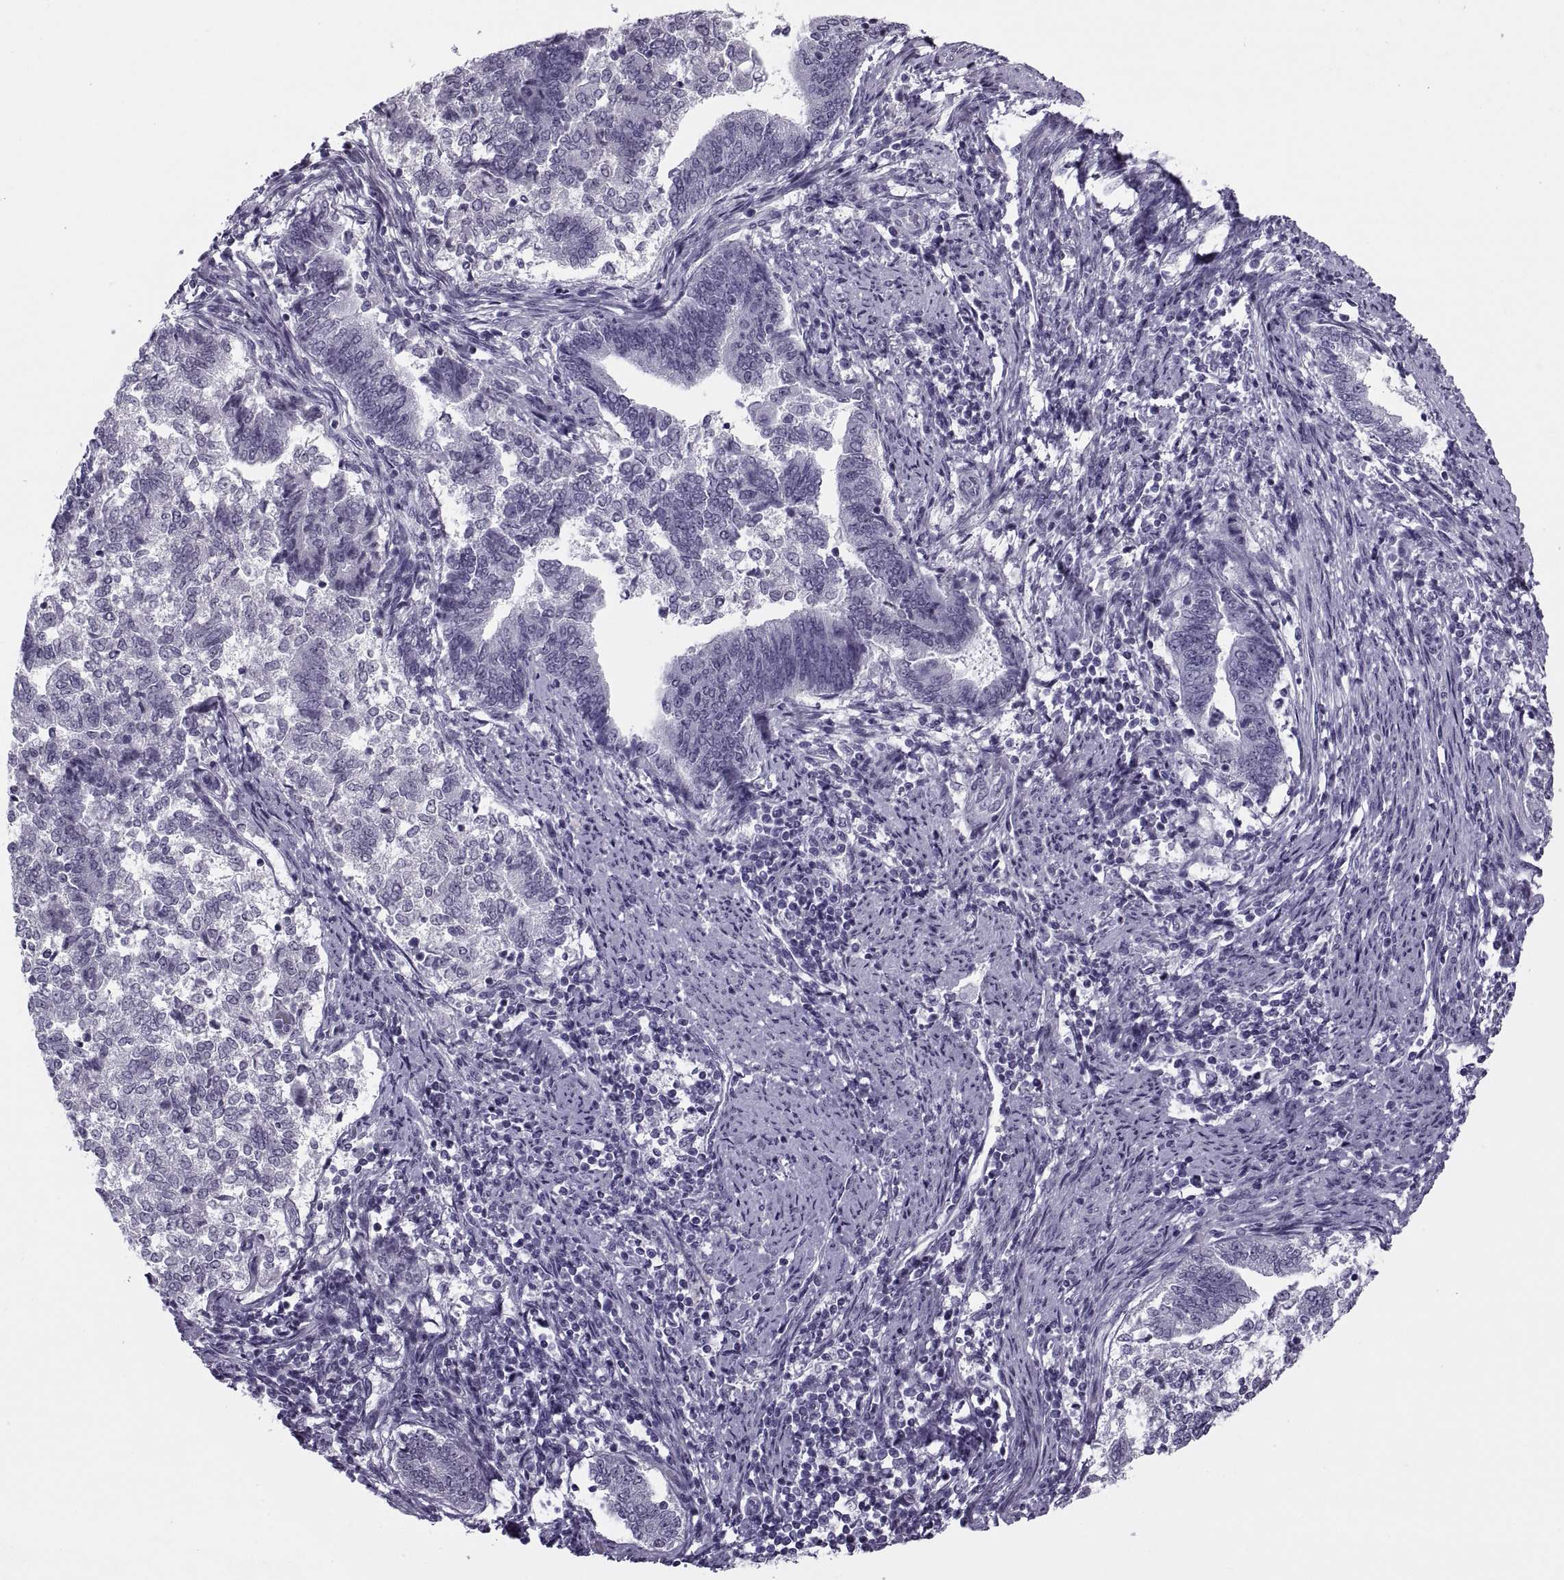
{"staining": {"intensity": "negative", "quantity": "none", "location": "none"}, "tissue": "endometrial cancer", "cell_type": "Tumor cells", "image_type": "cancer", "snomed": [{"axis": "morphology", "description": "Adenocarcinoma, NOS"}, {"axis": "topography", "description": "Endometrium"}], "caption": "High power microscopy image of an IHC image of adenocarcinoma (endometrial), revealing no significant expression in tumor cells.", "gene": "TBC1D3G", "patient": {"sex": "female", "age": 65}}